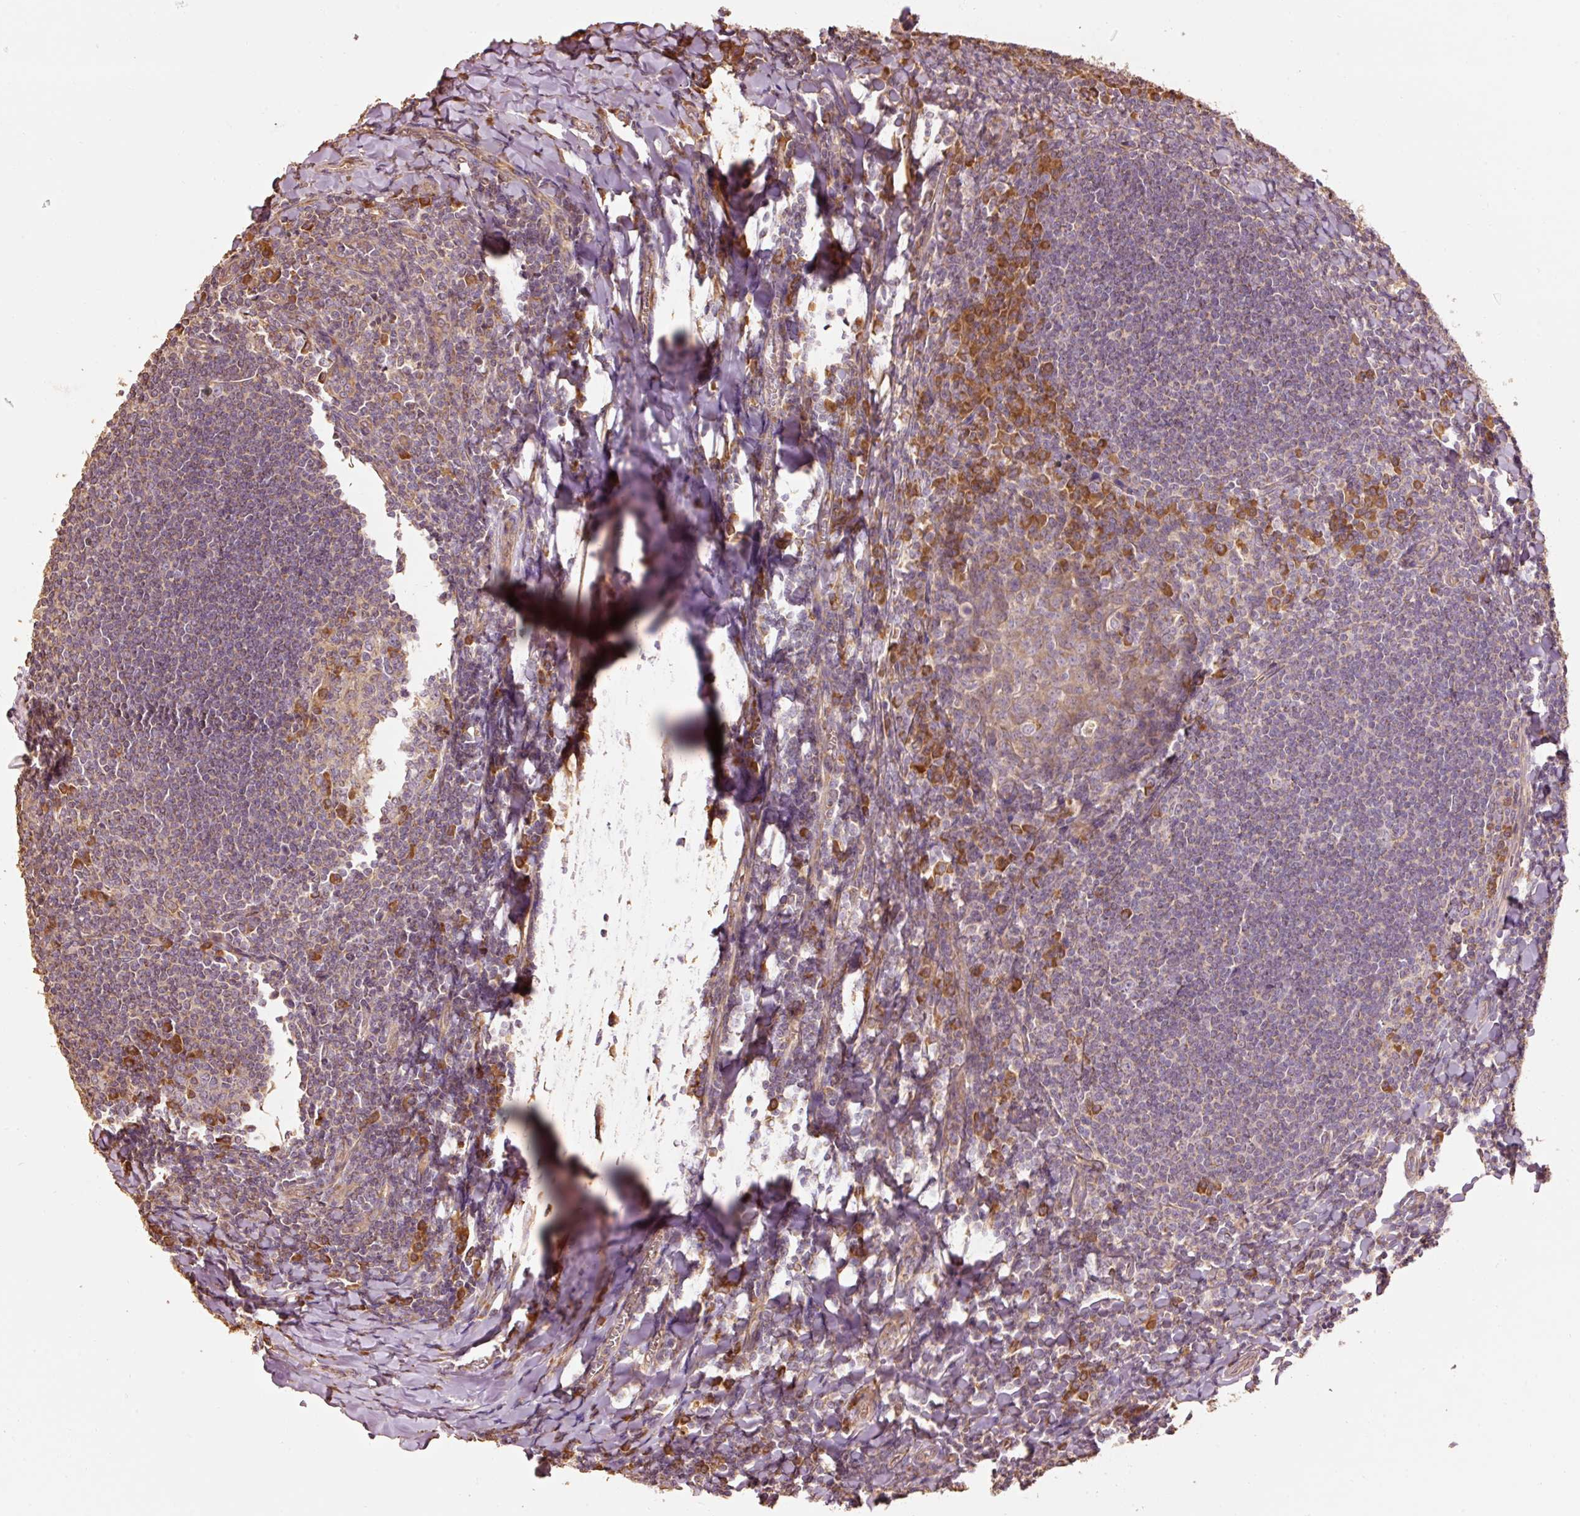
{"staining": {"intensity": "moderate", "quantity": "<25%", "location": "cytoplasmic/membranous"}, "tissue": "tonsil", "cell_type": "Germinal center cells", "image_type": "normal", "snomed": [{"axis": "morphology", "description": "Normal tissue, NOS"}, {"axis": "topography", "description": "Tonsil"}], "caption": "The immunohistochemical stain labels moderate cytoplasmic/membranous staining in germinal center cells of benign tonsil. (DAB (3,3'-diaminobenzidine) IHC with brightfield microscopy, high magnification).", "gene": "EFHC1", "patient": {"sex": "male", "age": 27}}